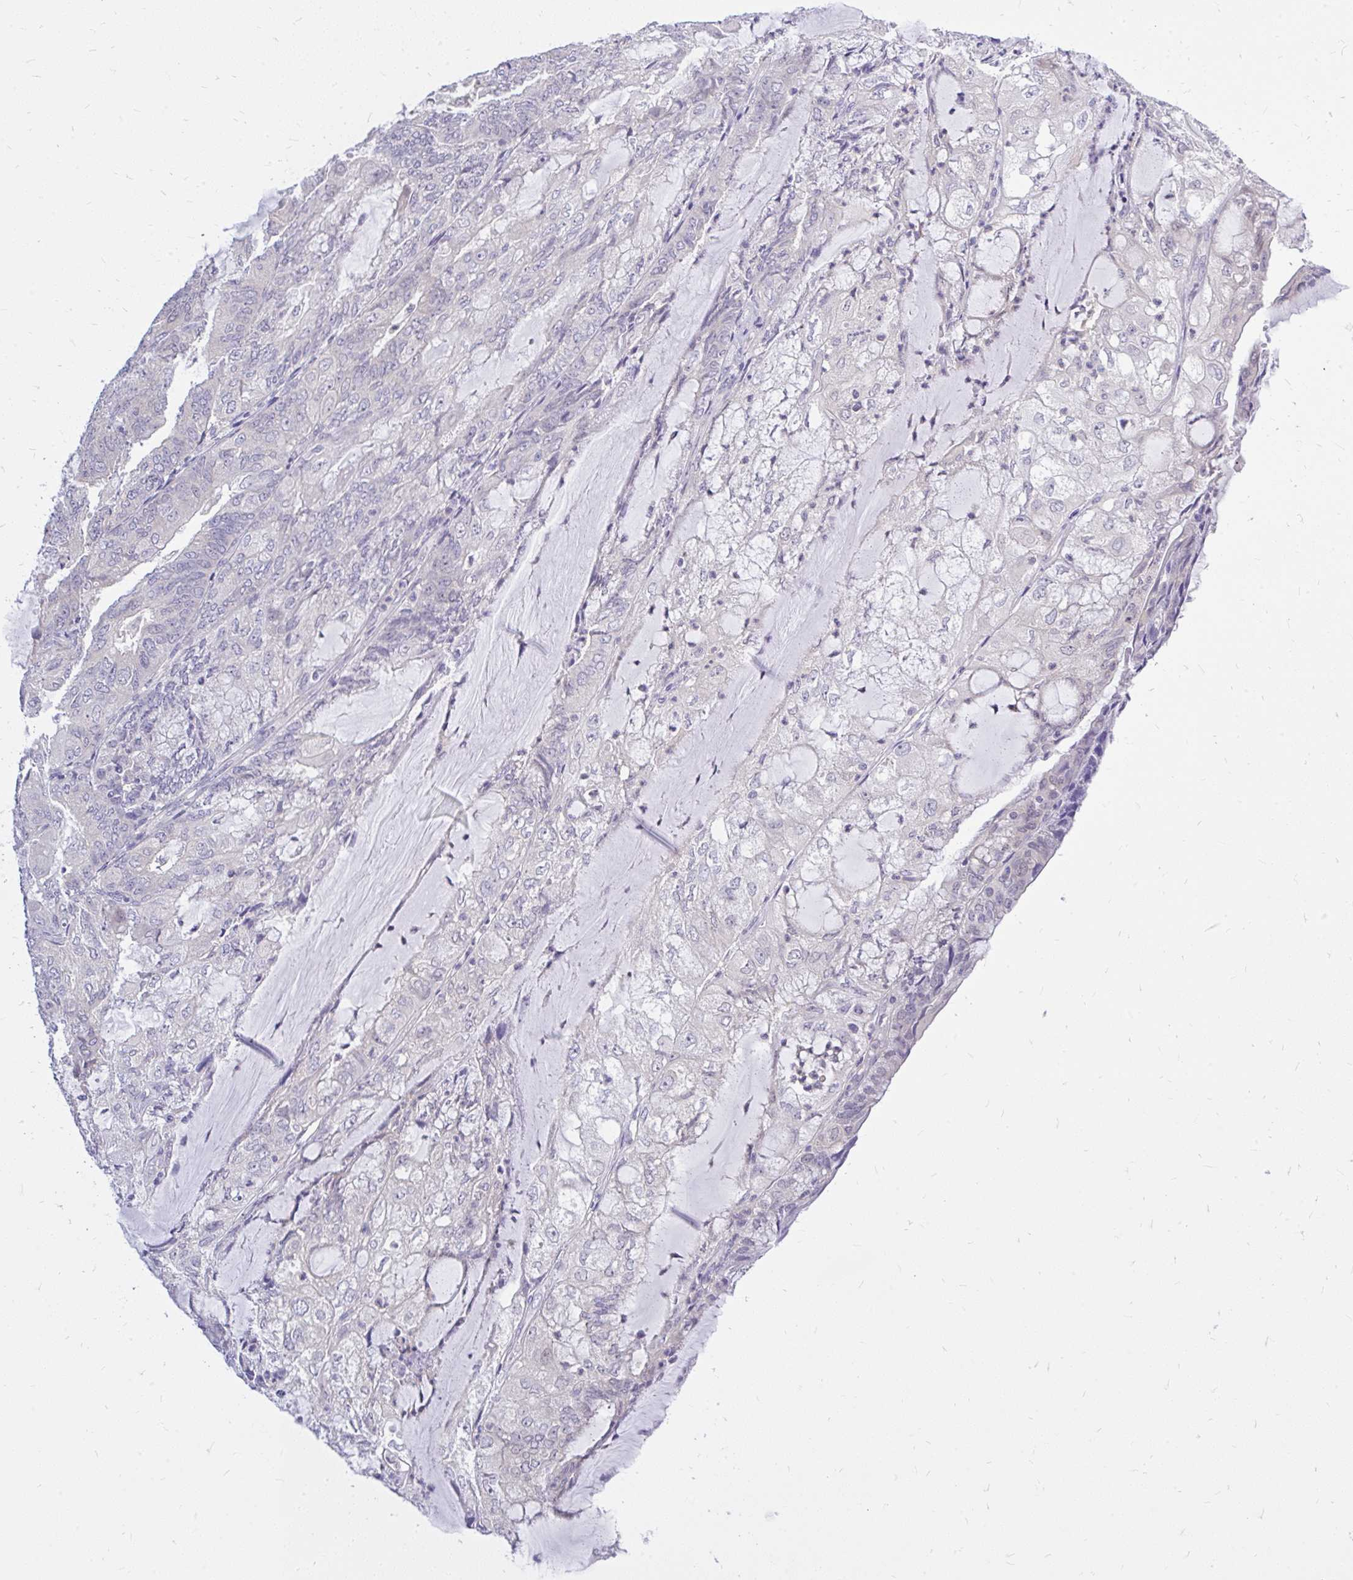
{"staining": {"intensity": "negative", "quantity": "none", "location": "none"}, "tissue": "endometrial cancer", "cell_type": "Tumor cells", "image_type": "cancer", "snomed": [{"axis": "morphology", "description": "Adenocarcinoma, NOS"}, {"axis": "topography", "description": "Endometrium"}], "caption": "Adenocarcinoma (endometrial) stained for a protein using immunohistochemistry (IHC) exhibits no staining tumor cells.", "gene": "MAP1LC3A", "patient": {"sex": "female", "age": 81}}